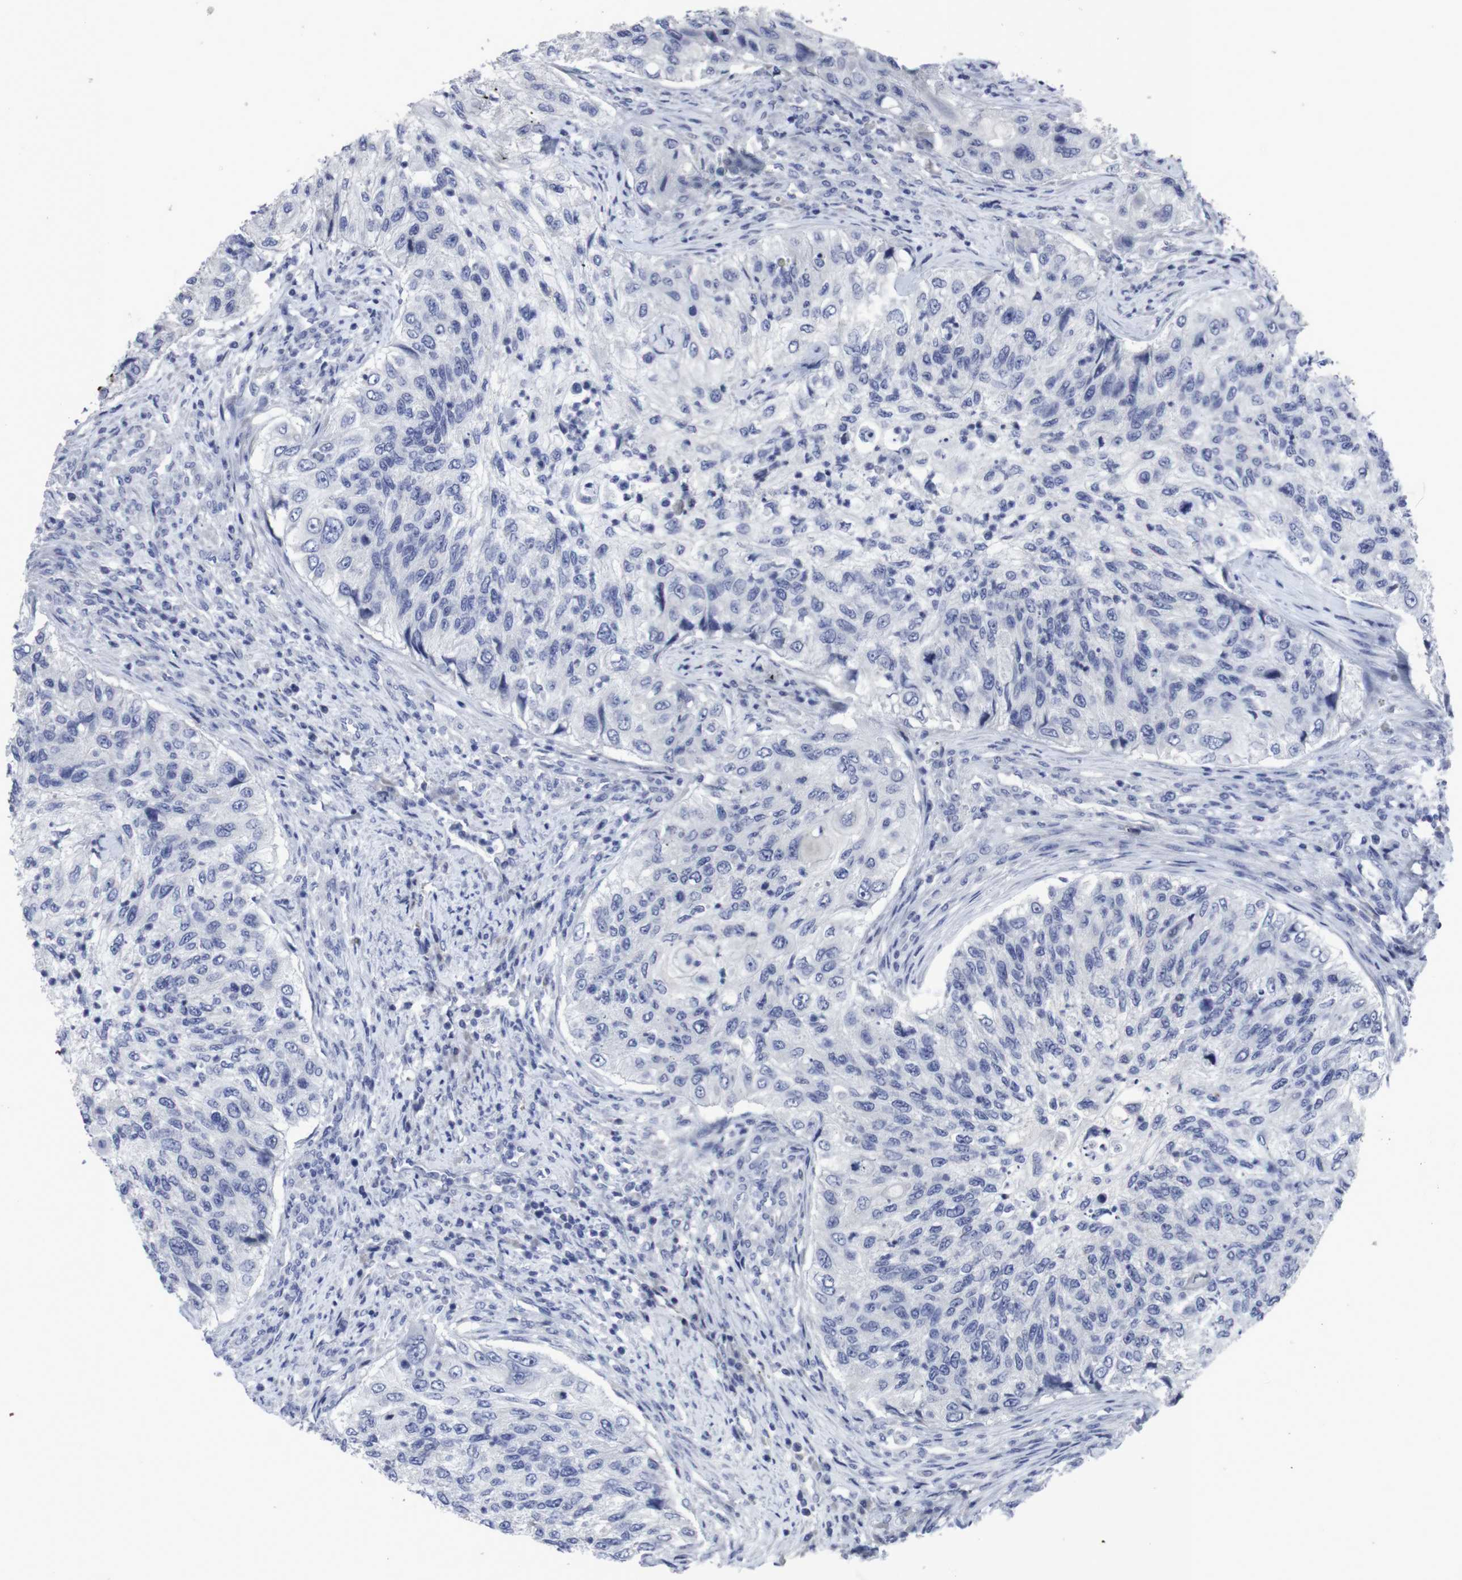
{"staining": {"intensity": "negative", "quantity": "none", "location": "none"}, "tissue": "urothelial cancer", "cell_type": "Tumor cells", "image_type": "cancer", "snomed": [{"axis": "morphology", "description": "Urothelial carcinoma, High grade"}, {"axis": "topography", "description": "Urinary bladder"}], "caption": "Urothelial cancer was stained to show a protein in brown. There is no significant positivity in tumor cells.", "gene": "SNCG", "patient": {"sex": "female", "age": 60}}